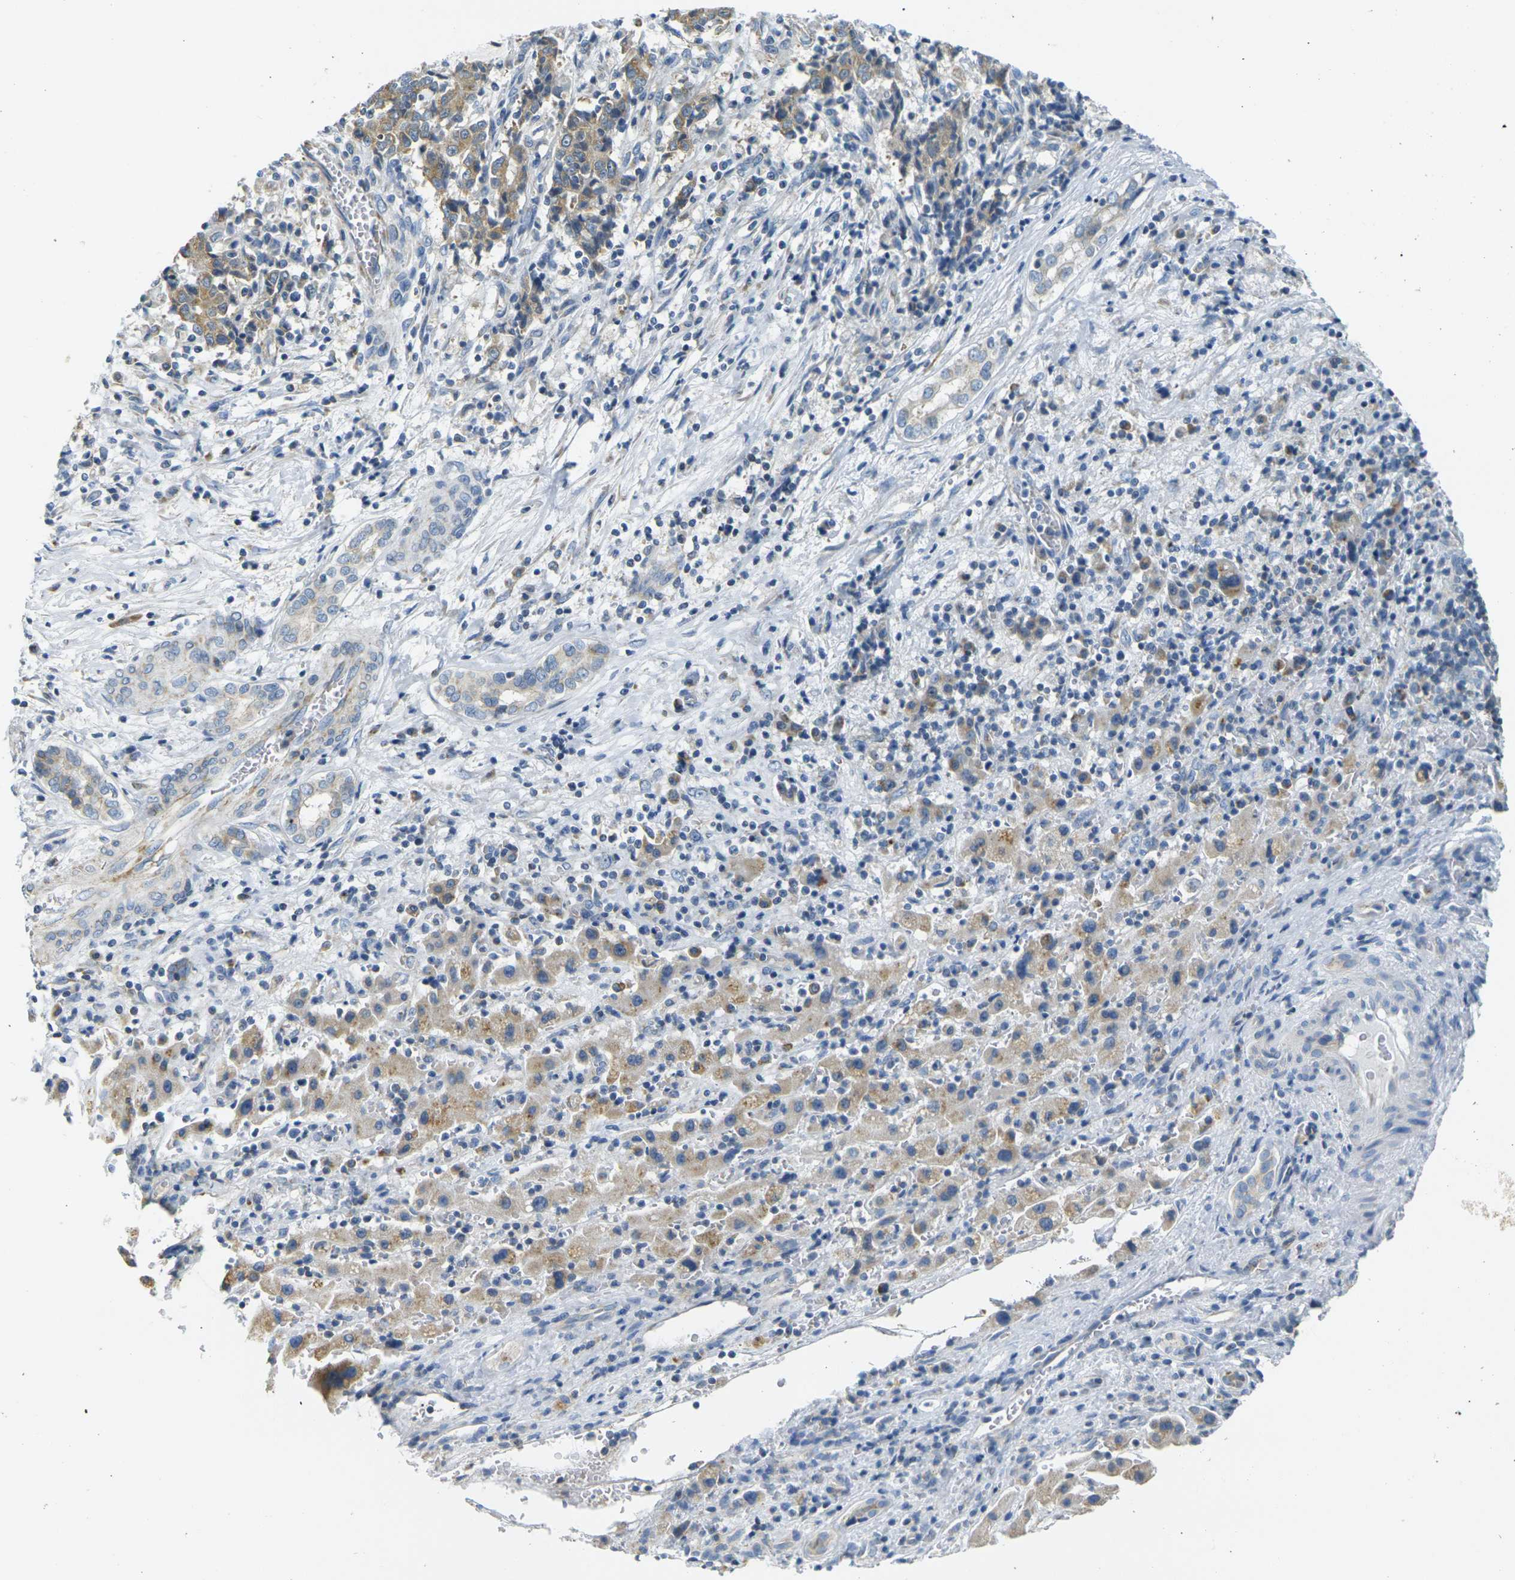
{"staining": {"intensity": "moderate", "quantity": ">75%", "location": "cytoplasmic/membranous"}, "tissue": "liver cancer", "cell_type": "Tumor cells", "image_type": "cancer", "snomed": [{"axis": "morphology", "description": "Cholangiocarcinoma"}, {"axis": "topography", "description": "Liver"}], "caption": "This is a micrograph of immunohistochemistry (IHC) staining of cholangiocarcinoma (liver), which shows moderate expression in the cytoplasmic/membranous of tumor cells.", "gene": "PARD6B", "patient": {"sex": "male", "age": 57}}